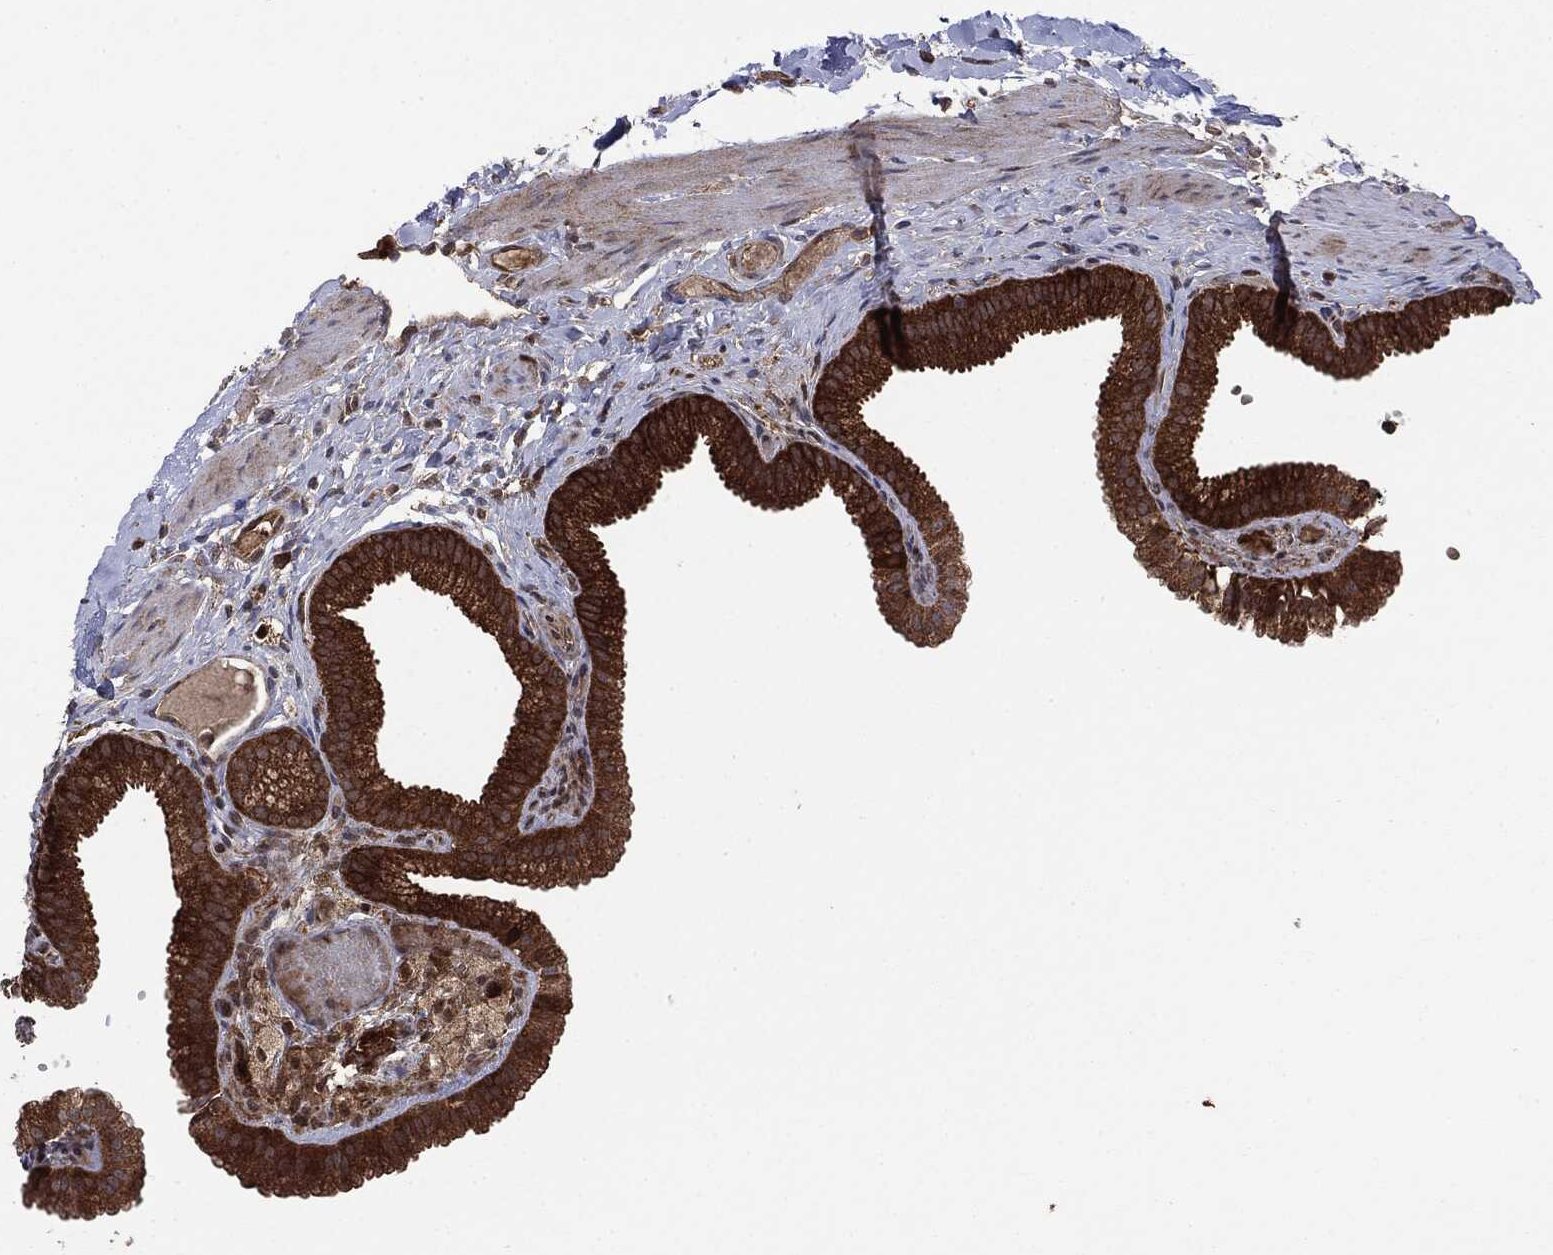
{"staining": {"intensity": "strong", "quantity": ">75%", "location": "cytoplasmic/membranous"}, "tissue": "gallbladder", "cell_type": "Glandular cells", "image_type": "normal", "snomed": [{"axis": "morphology", "description": "Normal tissue, NOS"}, {"axis": "topography", "description": "Gallbladder"}, {"axis": "topography", "description": "Peripheral nerve tissue"}], "caption": "The immunohistochemical stain highlights strong cytoplasmic/membranous positivity in glandular cells of normal gallbladder. (Brightfield microscopy of DAB IHC at high magnification).", "gene": "NME1", "patient": {"sex": "female", "age": 45}}